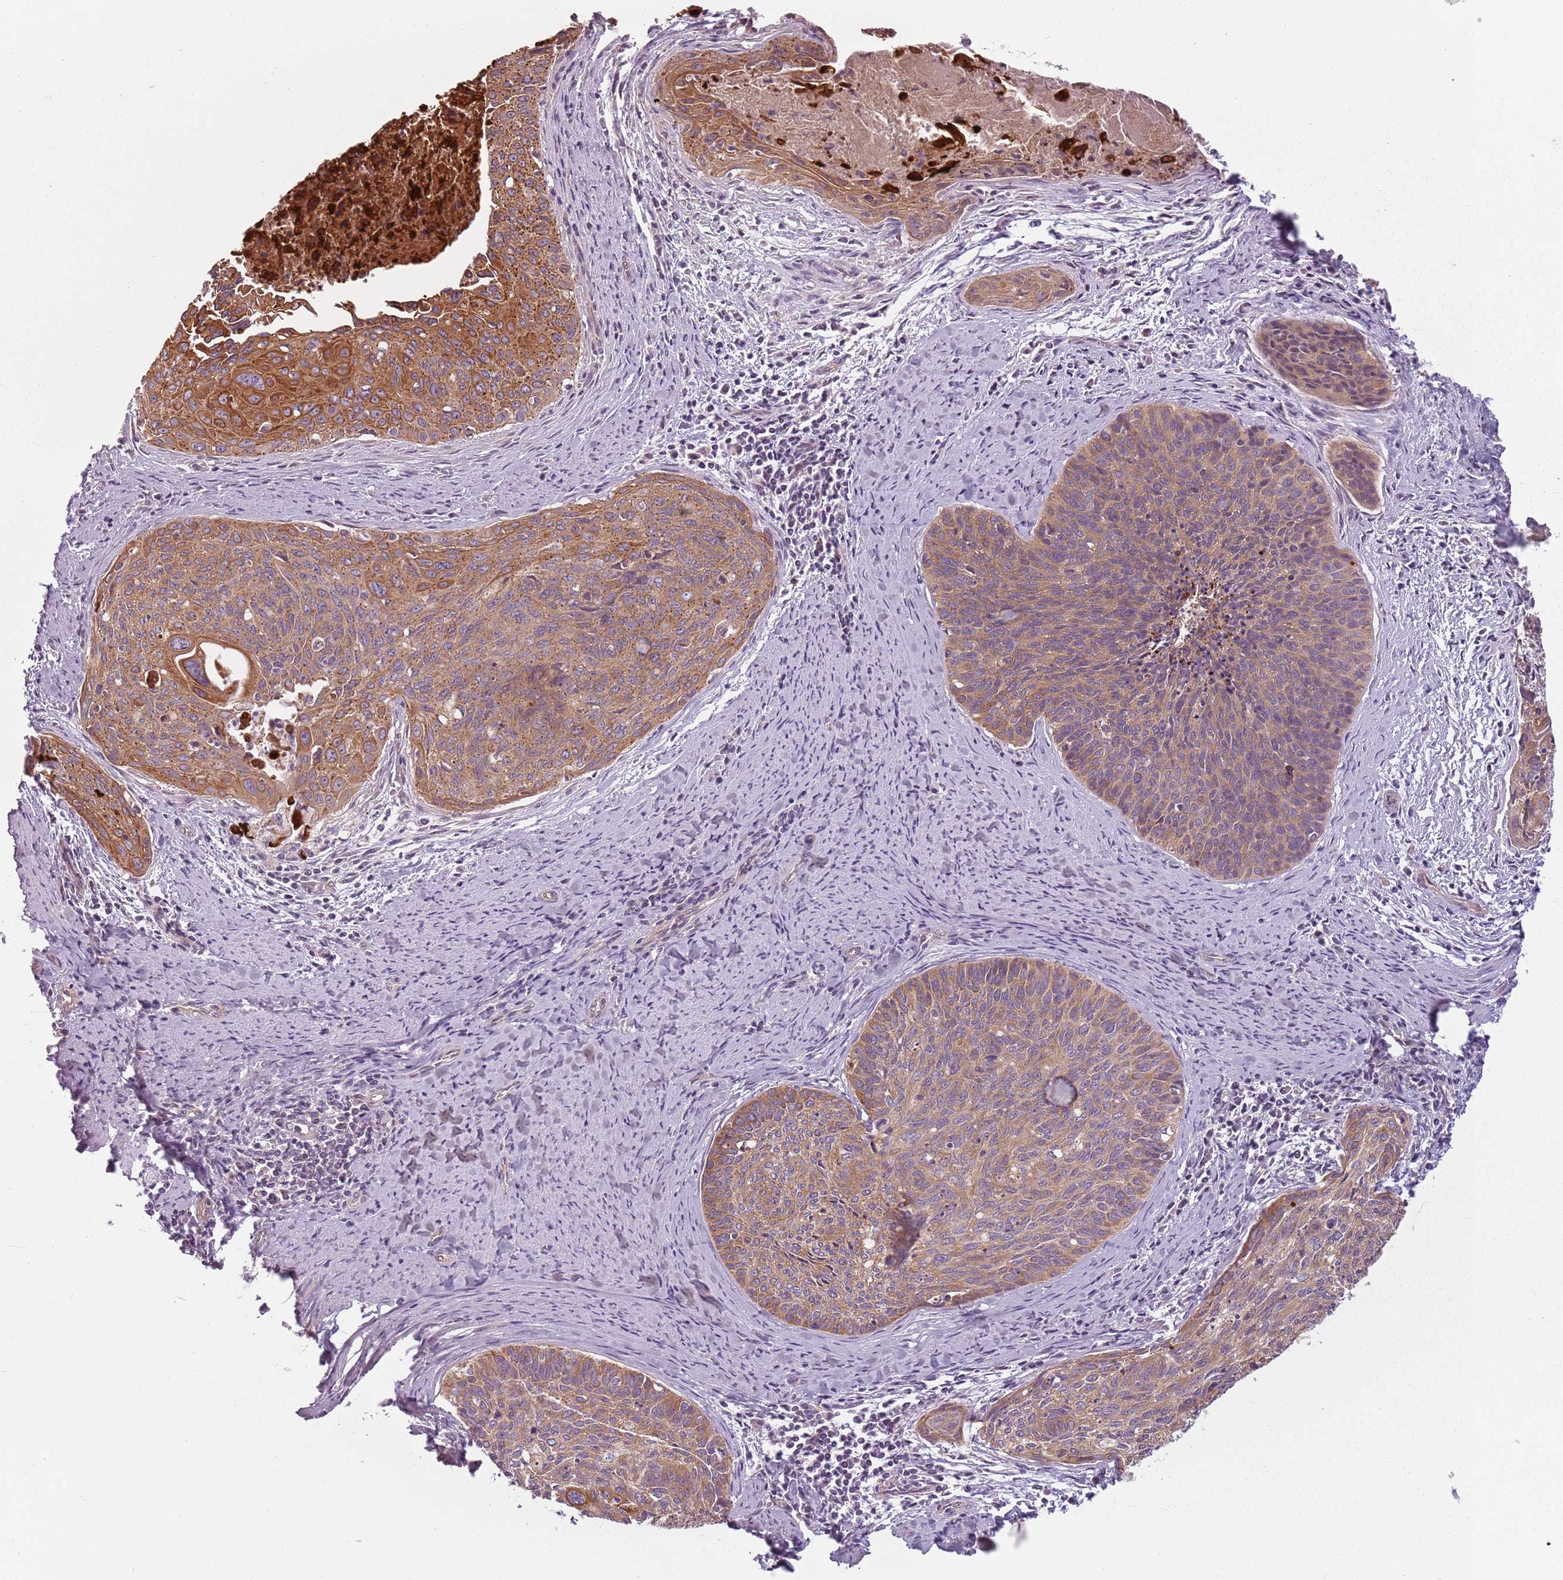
{"staining": {"intensity": "moderate", "quantity": ">75%", "location": "cytoplasmic/membranous"}, "tissue": "cervical cancer", "cell_type": "Tumor cells", "image_type": "cancer", "snomed": [{"axis": "morphology", "description": "Squamous cell carcinoma, NOS"}, {"axis": "topography", "description": "Cervix"}], "caption": "Immunohistochemistry of human cervical squamous cell carcinoma reveals medium levels of moderate cytoplasmic/membranous positivity in approximately >75% of tumor cells.", "gene": "TLCD2", "patient": {"sex": "female", "age": 55}}